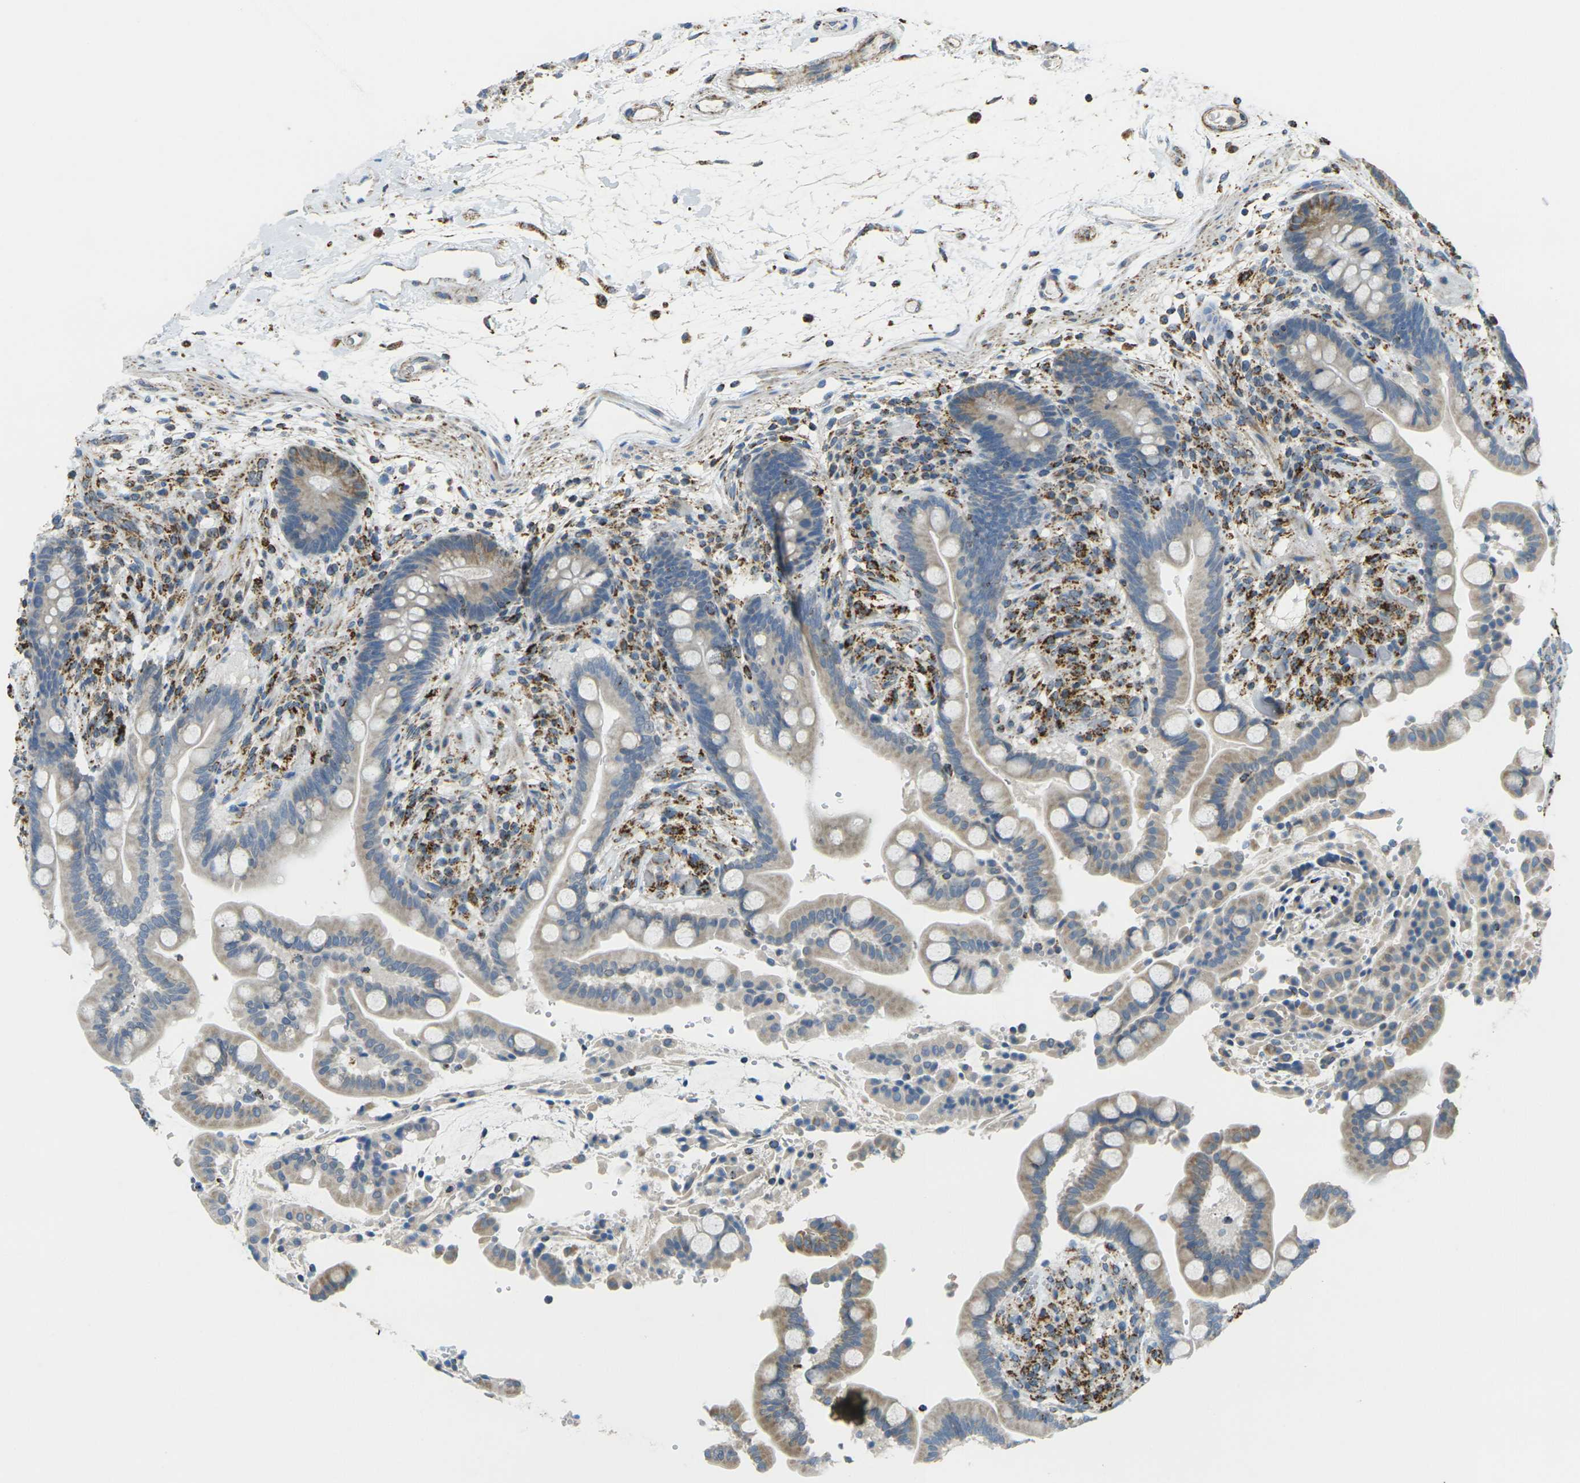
{"staining": {"intensity": "moderate", "quantity": ">75%", "location": "cytoplasmic/membranous"}, "tissue": "colon", "cell_type": "Endothelial cells", "image_type": "normal", "snomed": [{"axis": "morphology", "description": "Normal tissue, NOS"}, {"axis": "topography", "description": "Colon"}], "caption": "A brown stain shows moderate cytoplasmic/membranous staining of a protein in endothelial cells of benign colon.", "gene": "CYB5R1", "patient": {"sex": "male", "age": 73}}